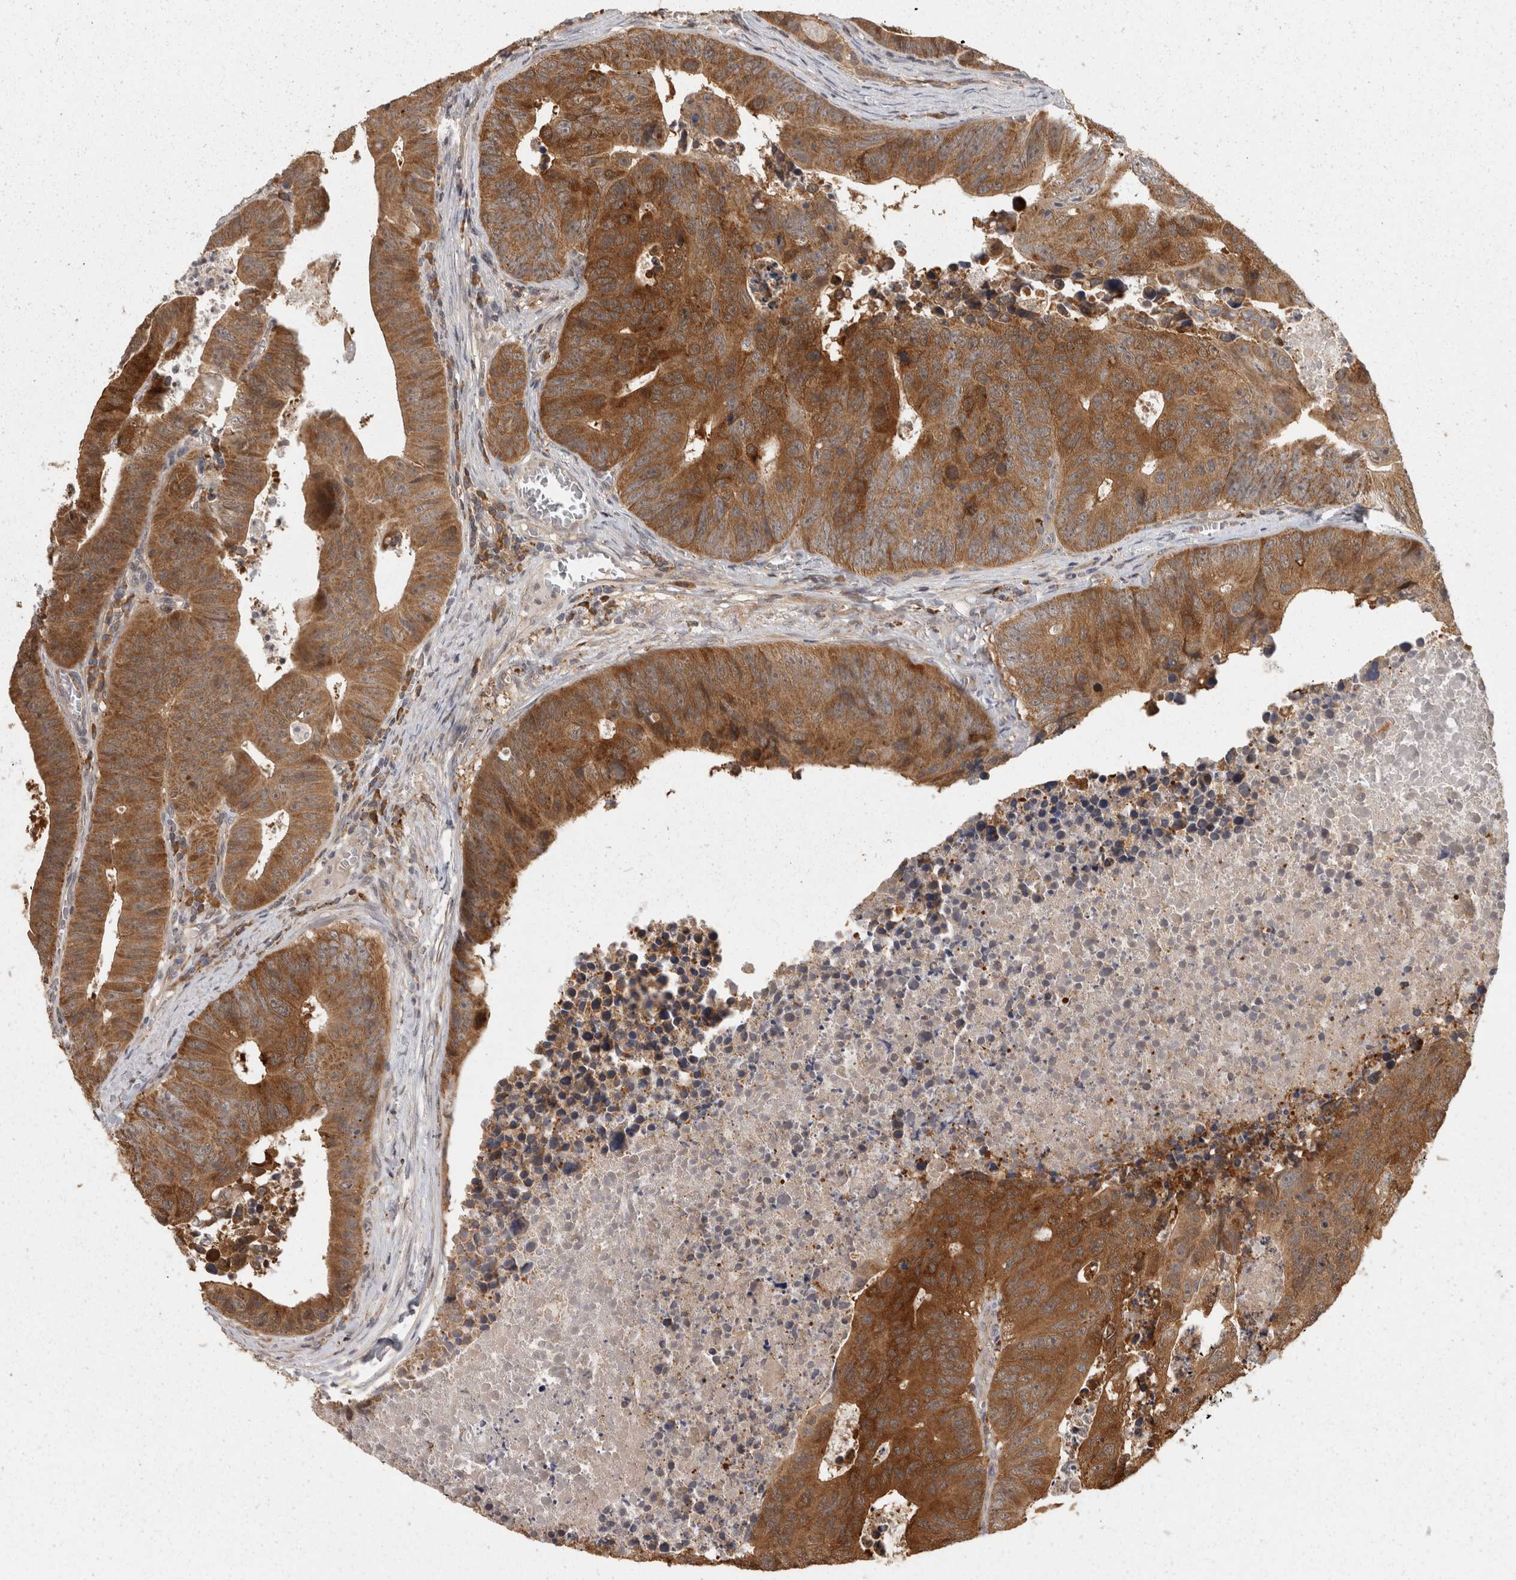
{"staining": {"intensity": "moderate", "quantity": ">75%", "location": "cytoplasmic/membranous"}, "tissue": "colorectal cancer", "cell_type": "Tumor cells", "image_type": "cancer", "snomed": [{"axis": "morphology", "description": "Adenocarcinoma, NOS"}, {"axis": "topography", "description": "Colon"}], "caption": "Tumor cells display moderate cytoplasmic/membranous expression in approximately >75% of cells in colorectal adenocarcinoma. The staining is performed using DAB (3,3'-diaminobenzidine) brown chromogen to label protein expression. The nuclei are counter-stained blue using hematoxylin.", "gene": "ACAT2", "patient": {"sex": "male", "age": 87}}